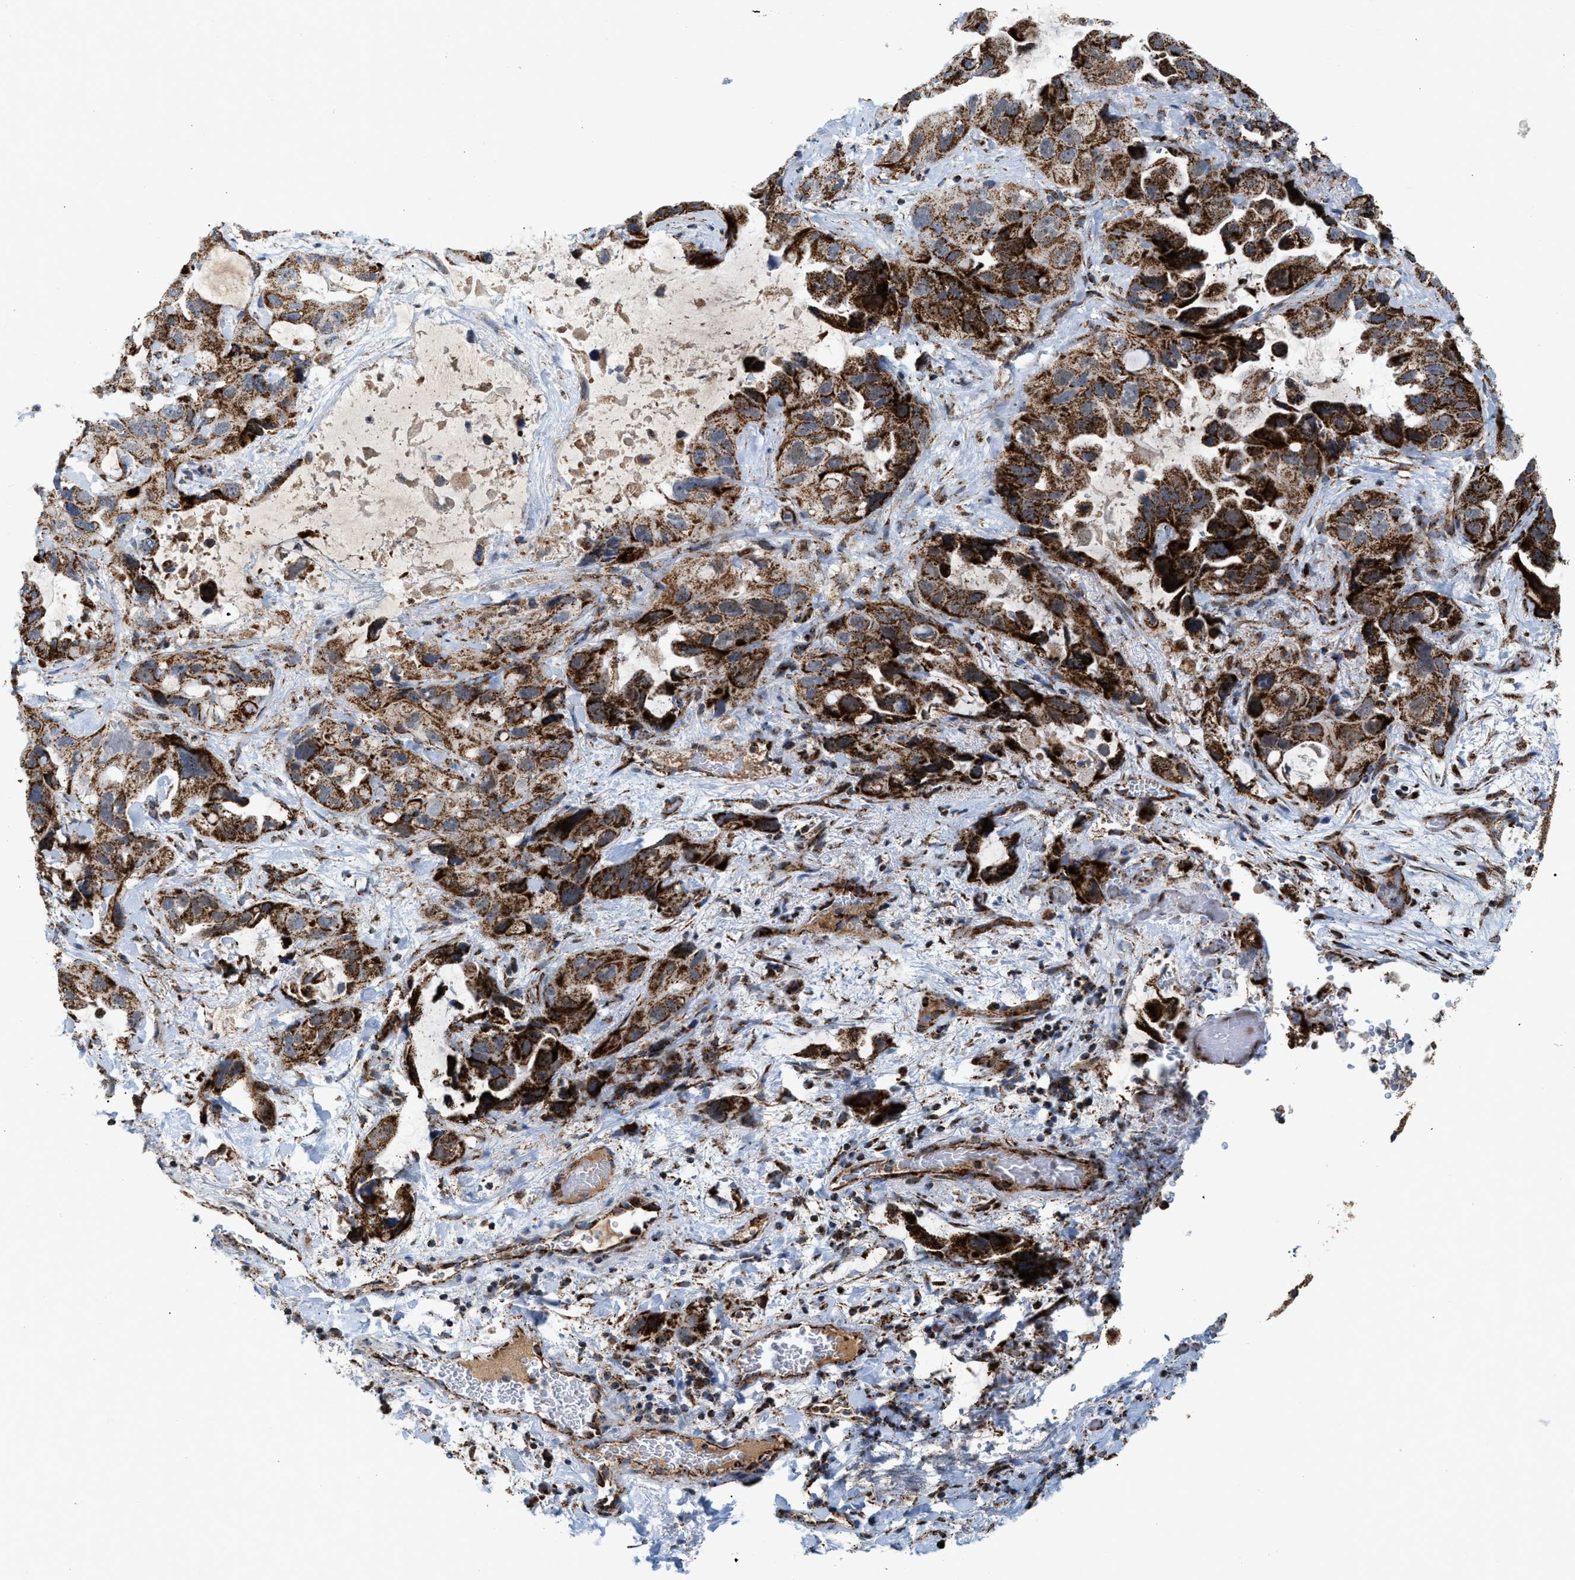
{"staining": {"intensity": "strong", "quantity": ">75%", "location": "cytoplasmic/membranous"}, "tissue": "lung cancer", "cell_type": "Tumor cells", "image_type": "cancer", "snomed": [{"axis": "morphology", "description": "Squamous cell carcinoma, NOS"}, {"axis": "topography", "description": "Lung"}], "caption": "Lung cancer stained with immunohistochemistry reveals strong cytoplasmic/membranous positivity in approximately >75% of tumor cells.", "gene": "PMPCA", "patient": {"sex": "female", "age": 73}}